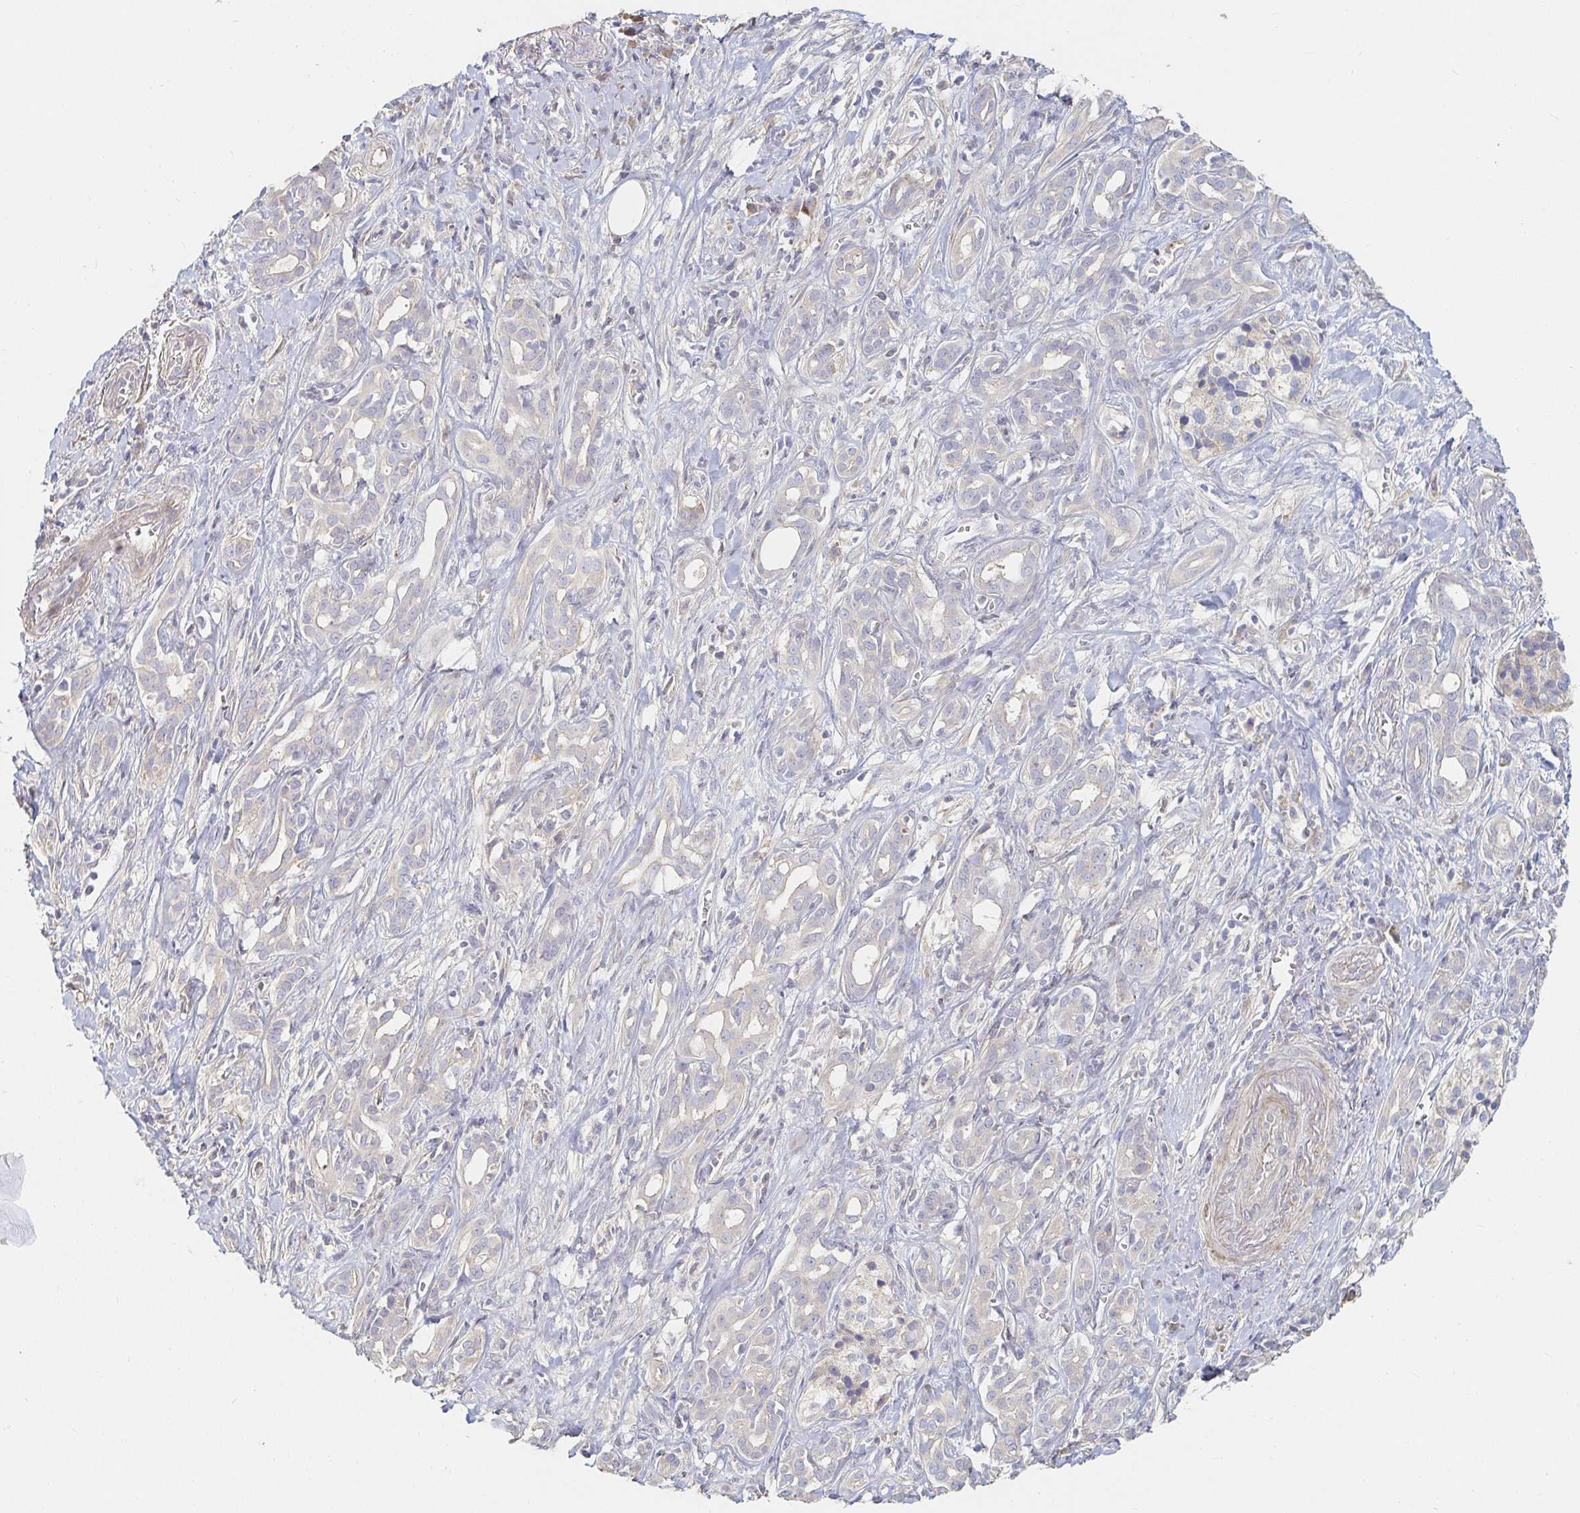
{"staining": {"intensity": "negative", "quantity": "none", "location": "none"}, "tissue": "pancreatic cancer", "cell_type": "Tumor cells", "image_type": "cancer", "snomed": [{"axis": "morphology", "description": "Adenocarcinoma, NOS"}, {"axis": "topography", "description": "Pancreas"}], "caption": "Pancreatic cancer stained for a protein using immunohistochemistry displays no staining tumor cells.", "gene": "NME9", "patient": {"sex": "male", "age": 61}}